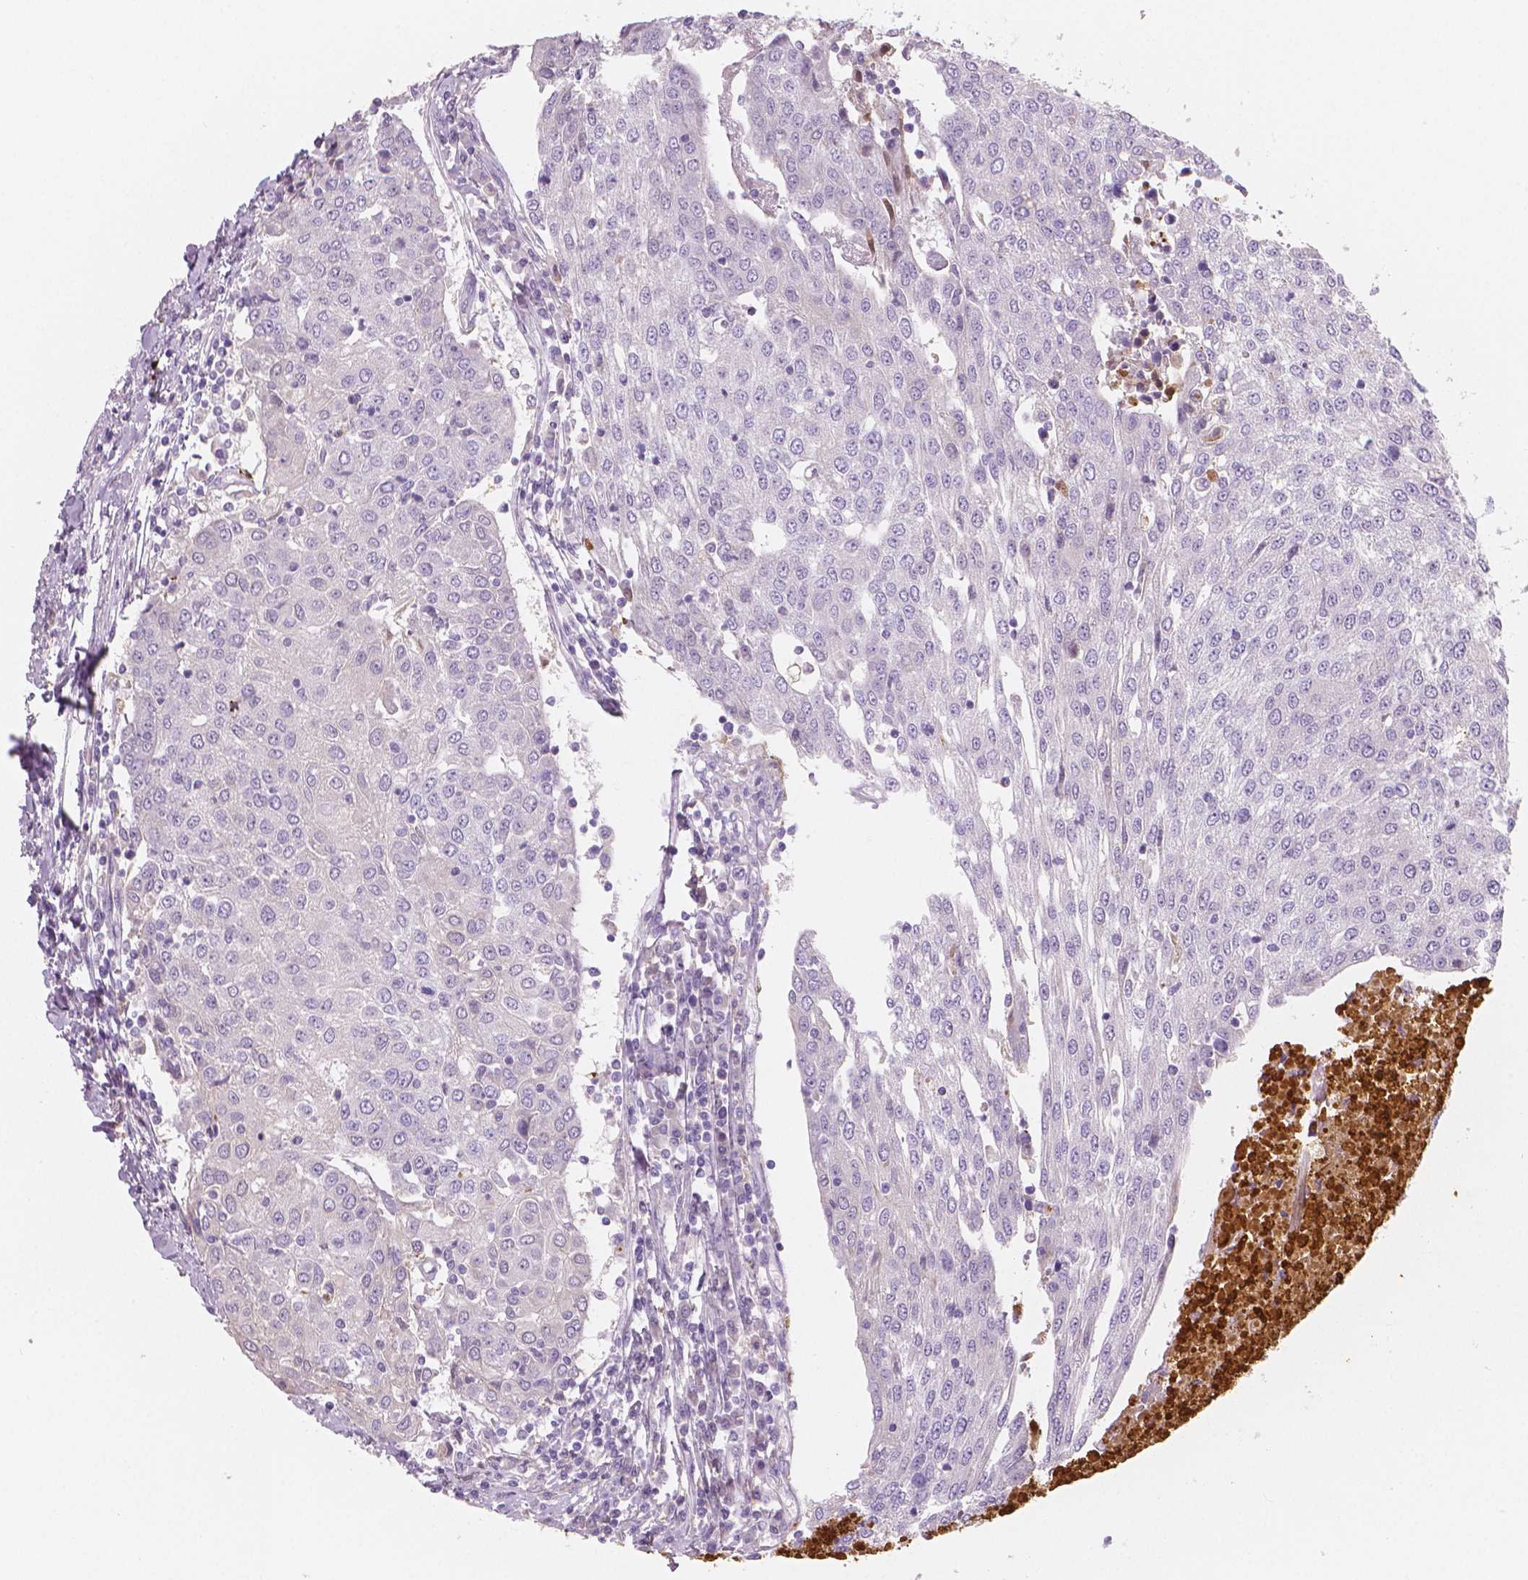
{"staining": {"intensity": "negative", "quantity": "none", "location": "none"}, "tissue": "urothelial cancer", "cell_type": "Tumor cells", "image_type": "cancer", "snomed": [{"axis": "morphology", "description": "Urothelial carcinoma, High grade"}, {"axis": "topography", "description": "Urinary bladder"}], "caption": "Immunohistochemical staining of human urothelial cancer shows no significant positivity in tumor cells.", "gene": "APOA4", "patient": {"sex": "female", "age": 85}}